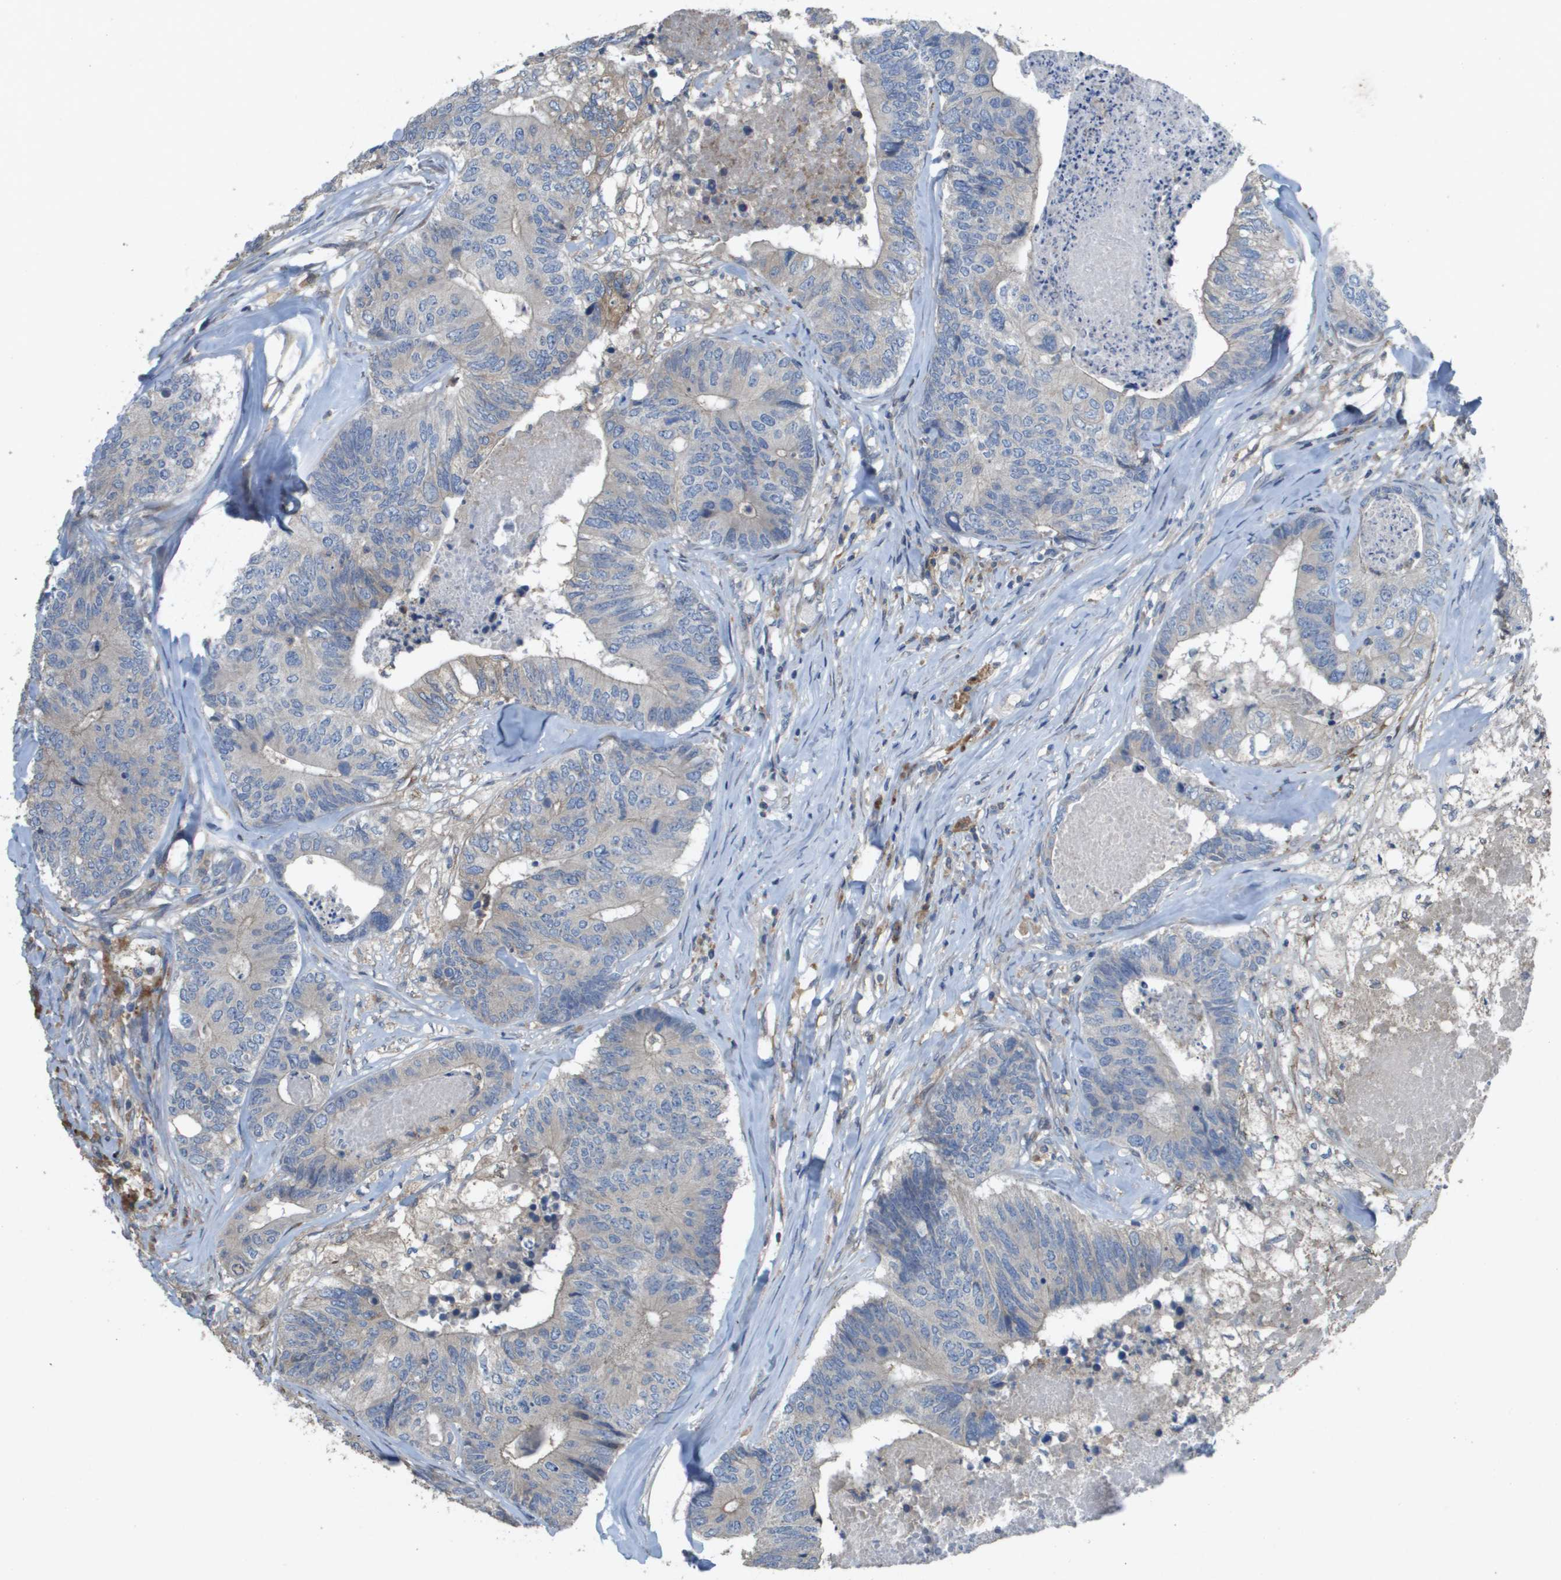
{"staining": {"intensity": "negative", "quantity": "none", "location": "none"}, "tissue": "colorectal cancer", "cell_type": "Tumor cells", "image_type": "cancer", "snomed": [{"axis": "morphology", "description": "Adenocarcinoma, NOS"}, {"axis": "topography", "description": "Colon"}], "caption": "The IHC image has no significant expression in tumor cells of colorectal cancer tissue.", "gene": "CLCA4", "patient": {"sex": "female", "age": 57}}